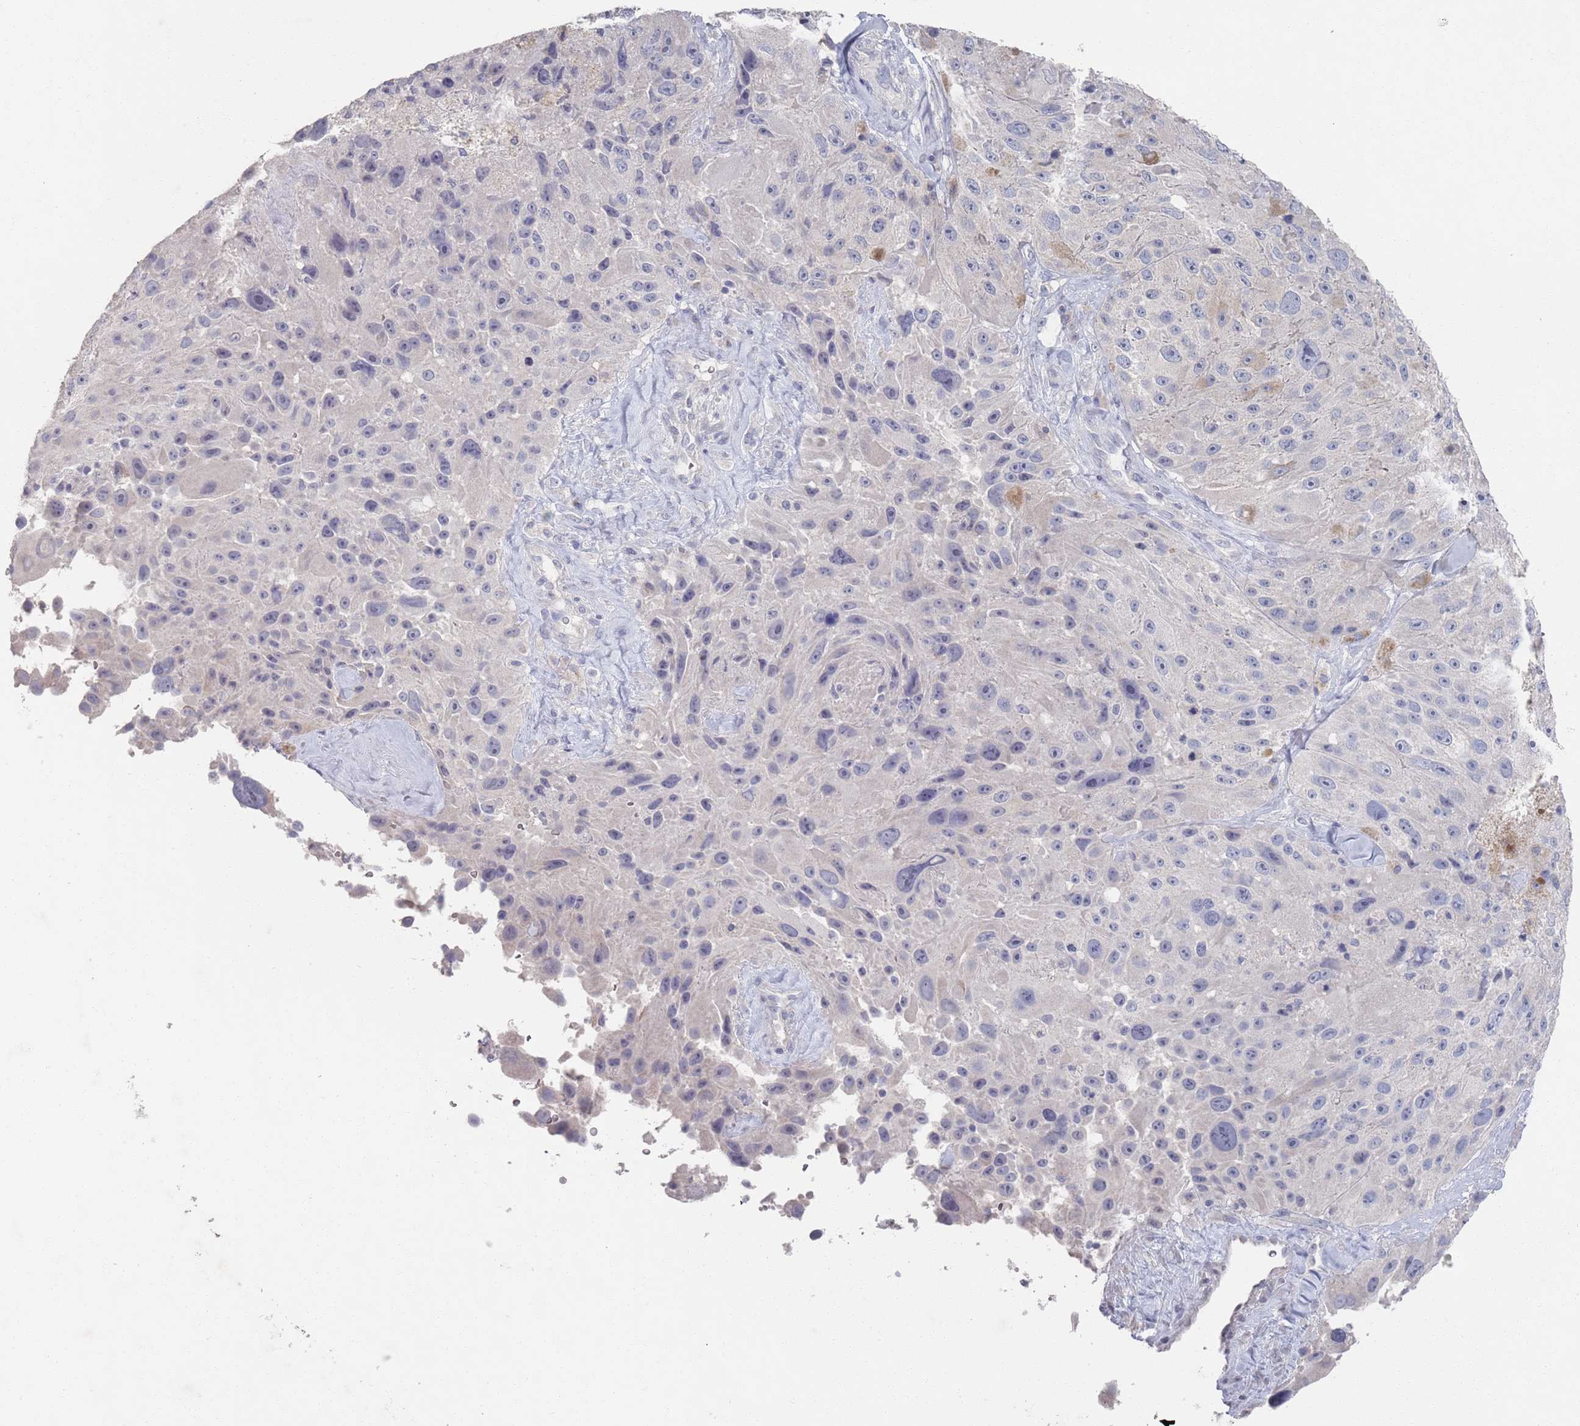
{"staining": {"intensity": "negative", "quantity": "none", "location": "none"}, "tissue": "melanoma", "cell_type": "Tumor cells", "image_type": "cancer", "snomed": [{"axis": "morphology", "description": "Malignant melanoma, Metastatic site"}, {"axis": "topography", "description": "Lymph node"}], "caption": "This is an IHC image of melanoma. There is no positivity in tumor cells.", "gene": "PROM2", "patient": {"sex": "male", "age": 62}}